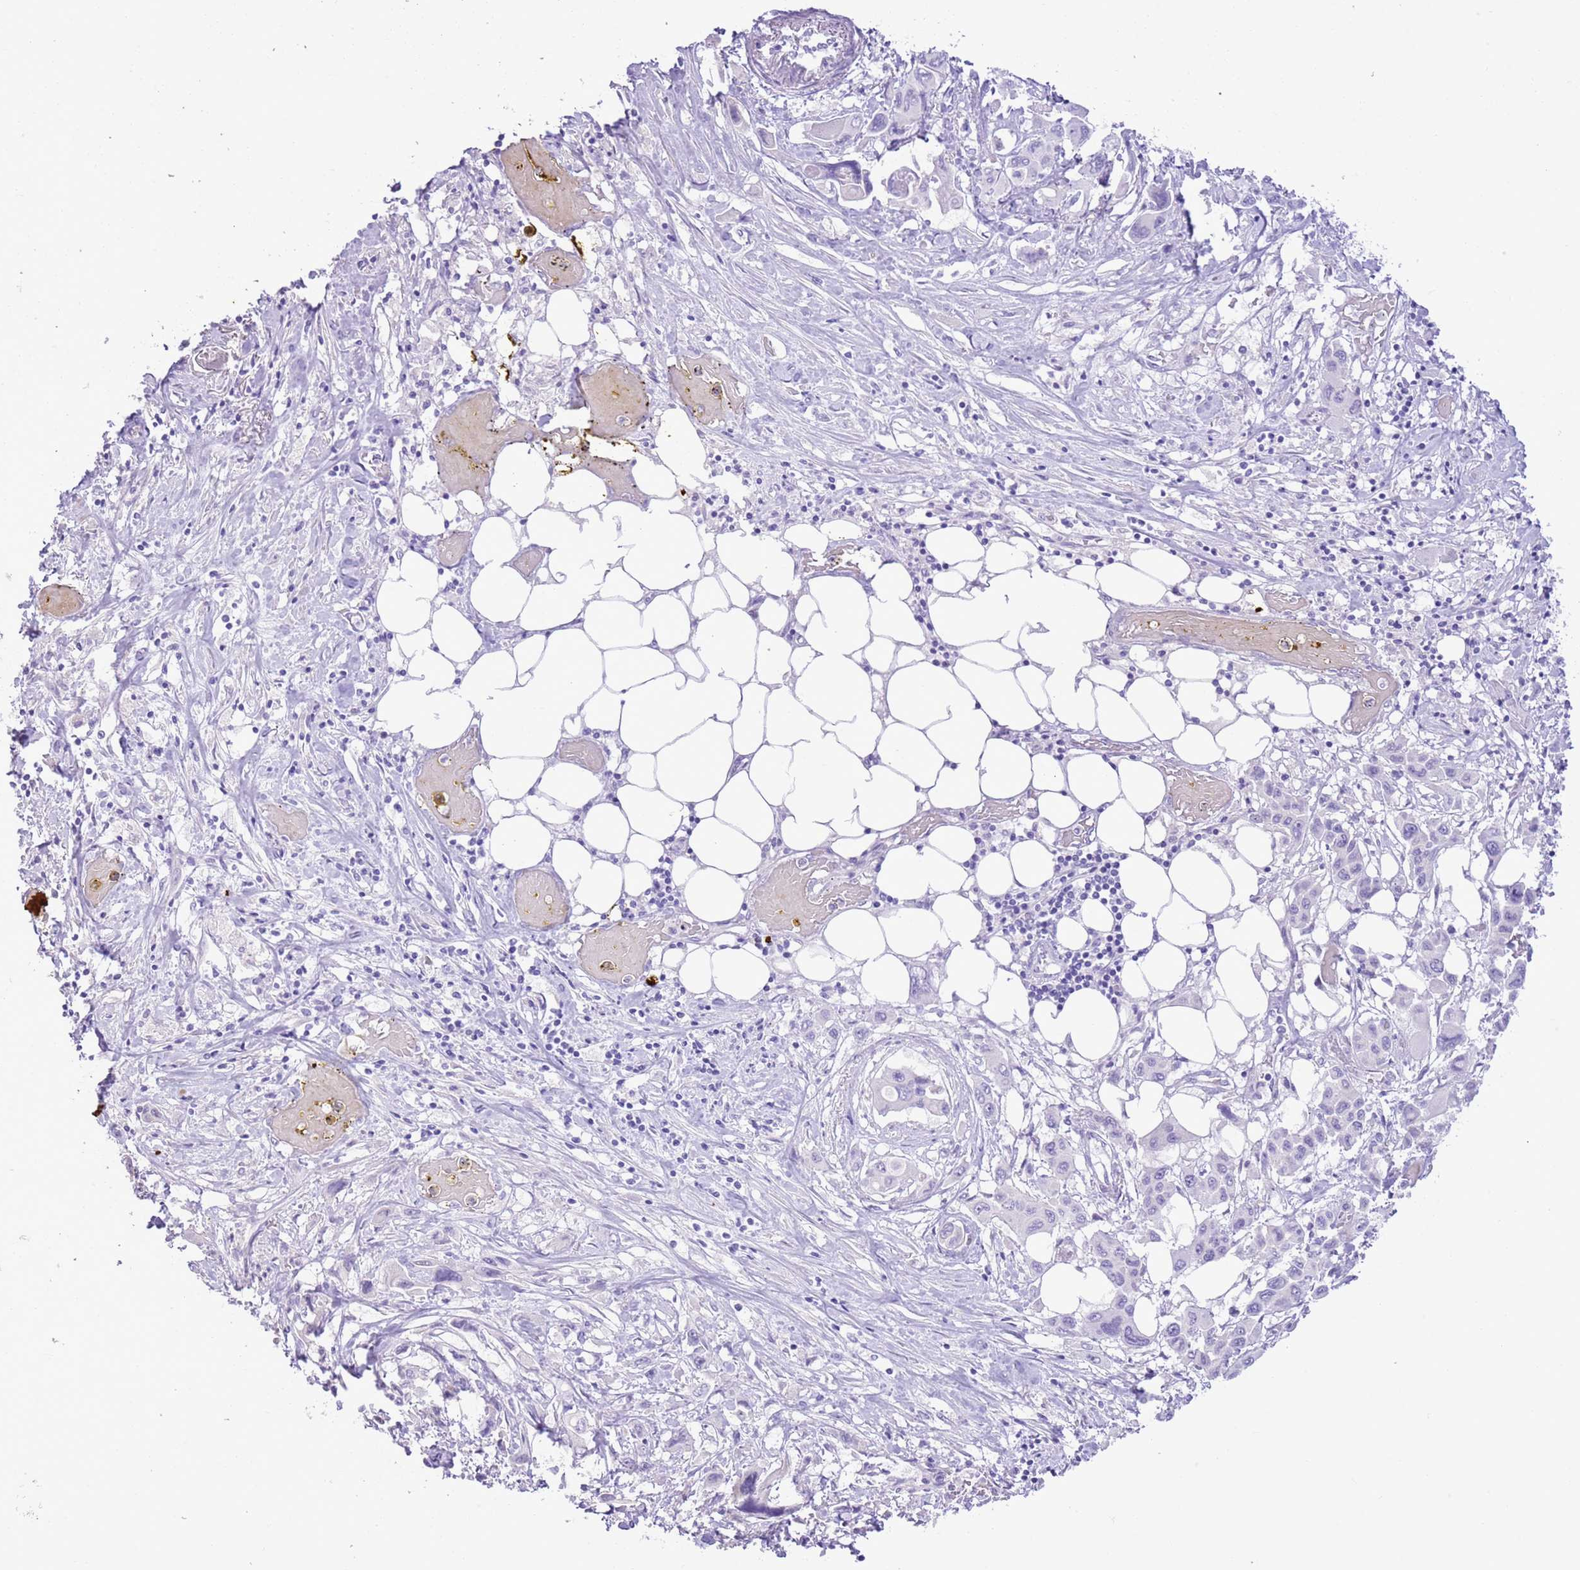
{"staining": {"intensity": "negative", "quantity": "none", "location": "none"}, "tissue": "pancreatic cancer", "cell_type": "Tumor cells", "image_type": "cancer", "snomed": [{"axis": "morphology", "description": "Adenocarcinoma, NOS"}, {"axis": "topography", "description": "Pancreas"}], "caption": "A histopathology image of adenocarcinoma (pancreatic) stained for a protein shows no brown staining in tumor cells.", "gene": "GMNN", "patient": {"sex": "male", "age": 92}}